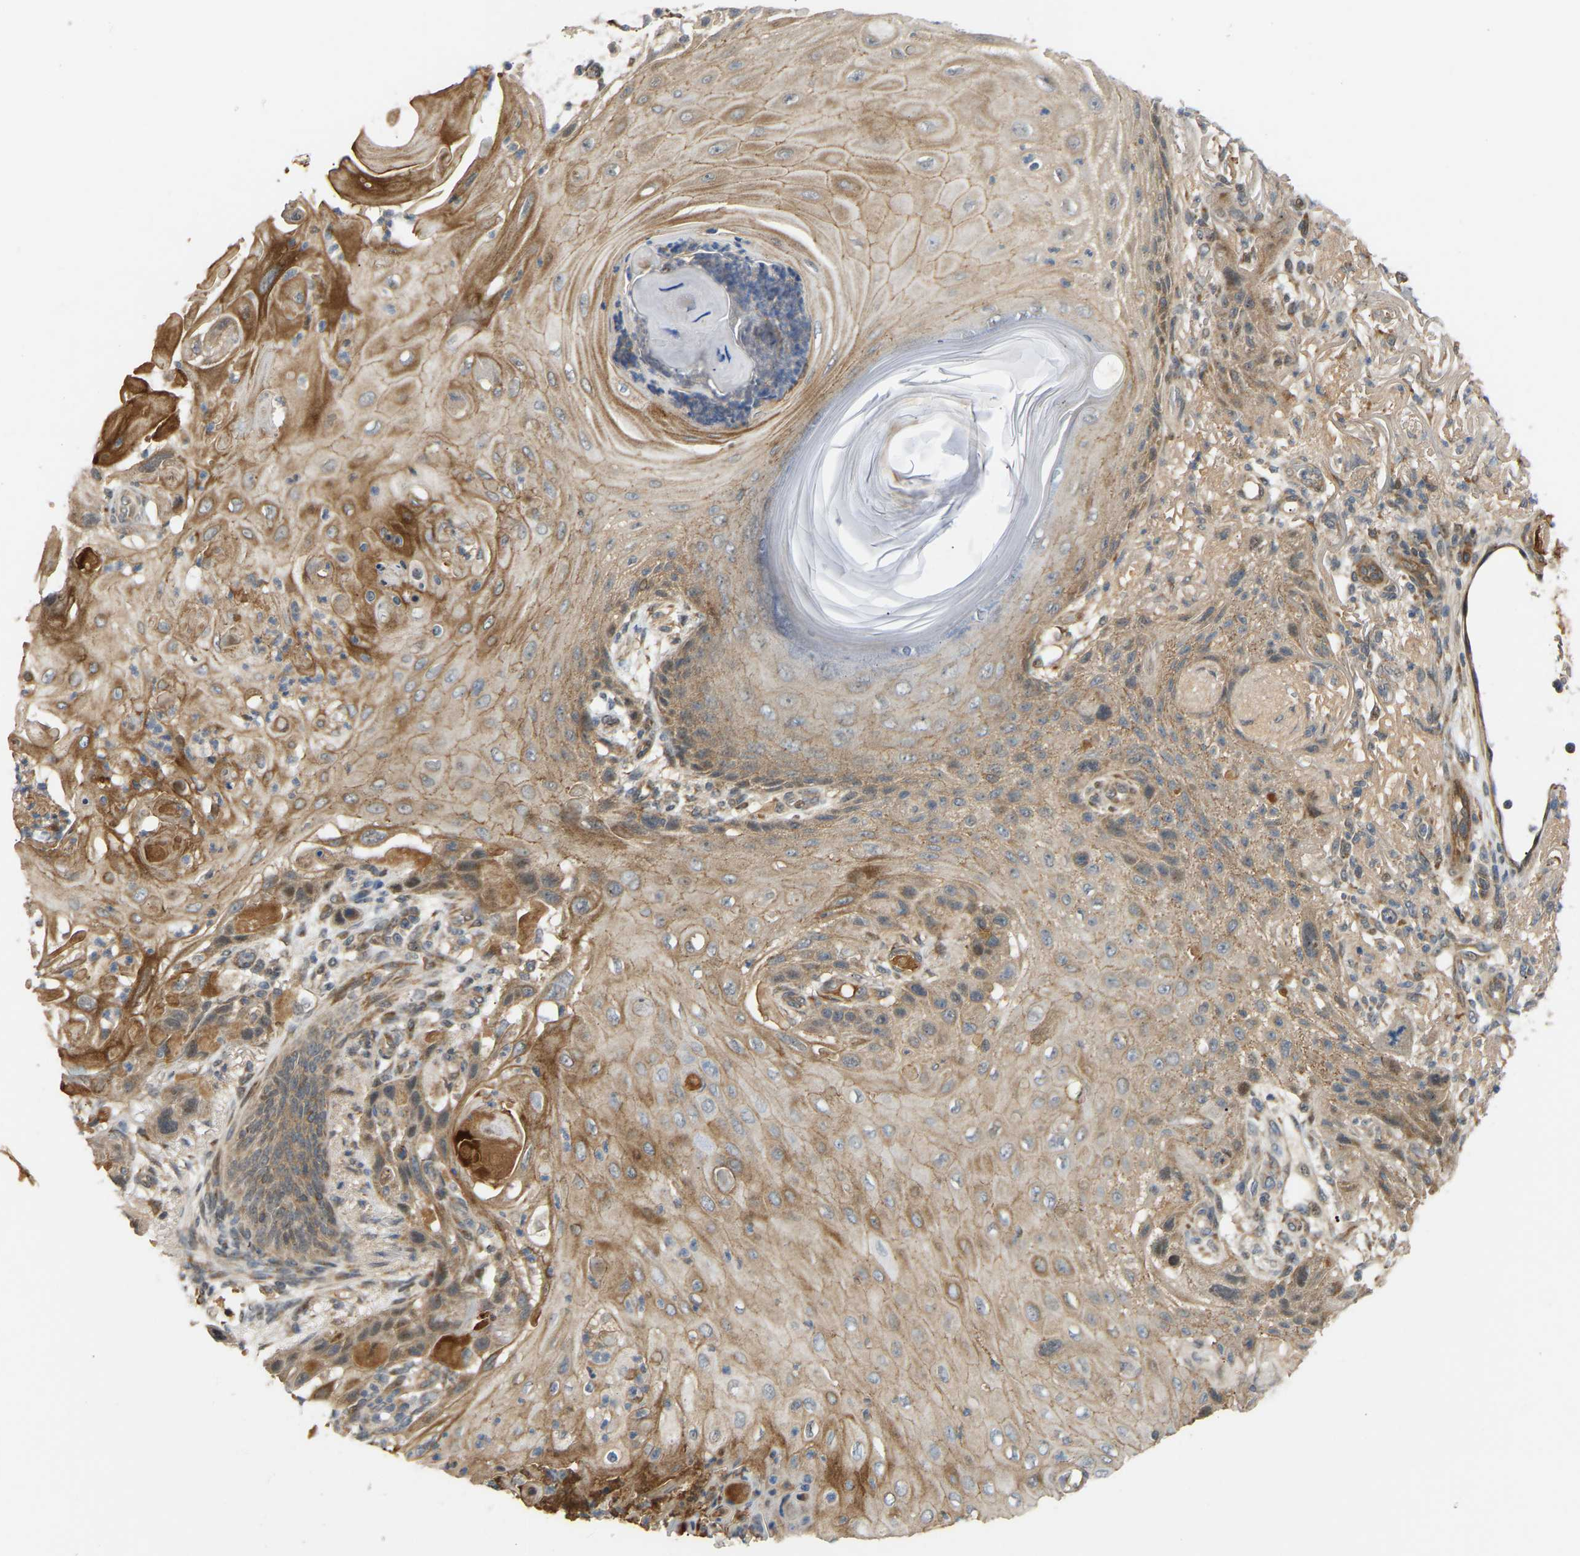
{"staining": {"intensity": "moderate", "quantity": "<25%", "location": "cytoplasmic/membranous"}, "tissue": "skin cancer", "cell_type": "Tumor cells", "image_type": "cancer", "snomed": [{"axis": "morphology", "description": "Squamous cell carcinoma, NOS"}, {"axis": "topography", "description": "Skin"}], "caption": "The micrograph demonstrates immunohistochemical staining of squamous cell carcinoma (skin). There is moderate cytoplasmic/membranous staining is identified in approximately <25% of tumor cells. (Brightfield microscopy of DAB IHC at high magnification).", "gene": "PTCD1", "patient": {"sex": "female", "age": 77}}